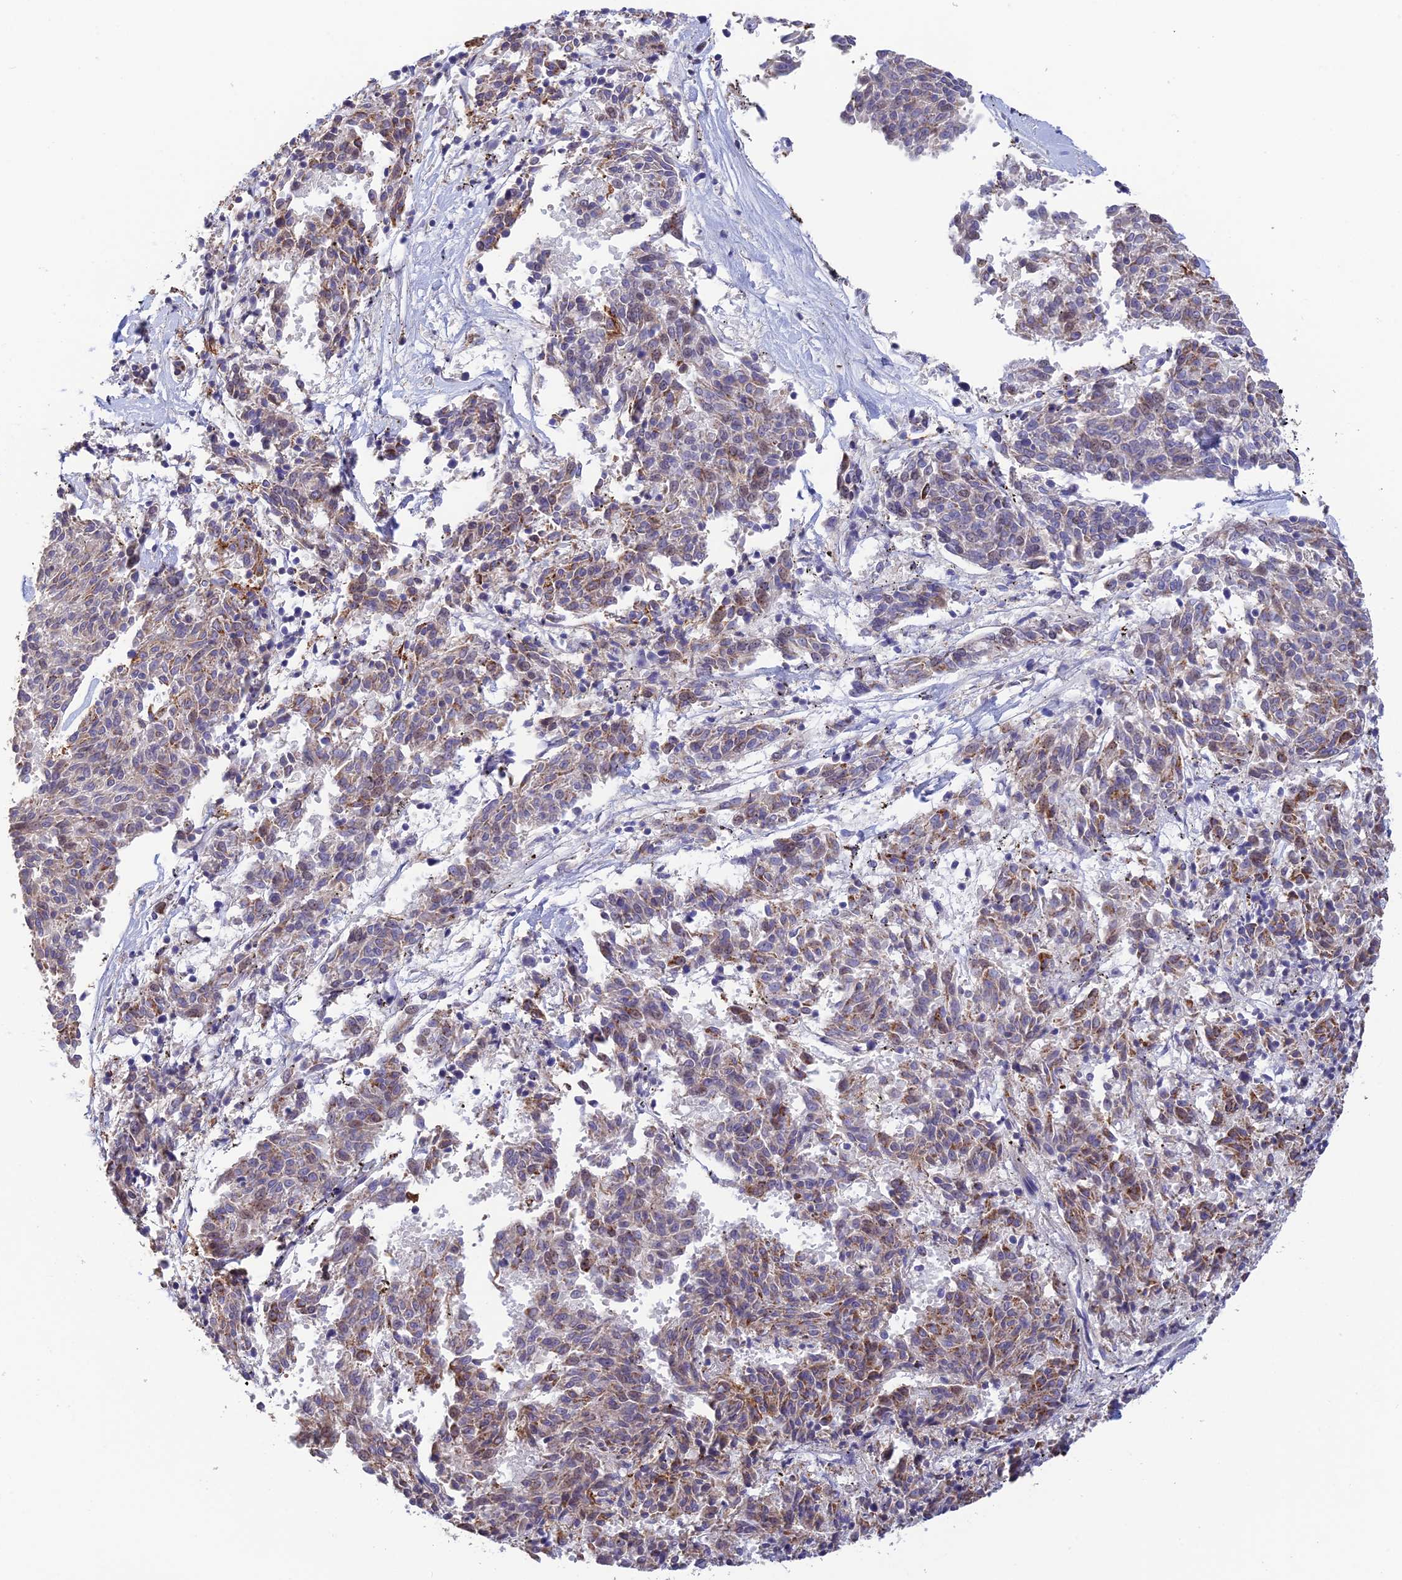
{"staining": {"intensity": "moderate", "quantity": "25%-75%", "location": "cytoplasmic/membranous"}, "tissue": "melanoma", "cell_type": "Tumor cells", "image_type": "cancer", "snomed": [{"axis": "morphology", "description": "Malignant melanoma, NOS"}, {"axis": "topography", "description": "Skin"}], "caption": "Immunohistochemistry (DAB (3,3'-diaminobenzidine)) staining of malignant melanoma demonstrates moderate cytoplasmic/membranous protein positivity in approximately 25%-75% of tumor cells. (brown staining indicates protein expression, while blue staining denotes nuclei).", "gene": "CSPG4", "patient": {"sex": "female", "age": 72}}